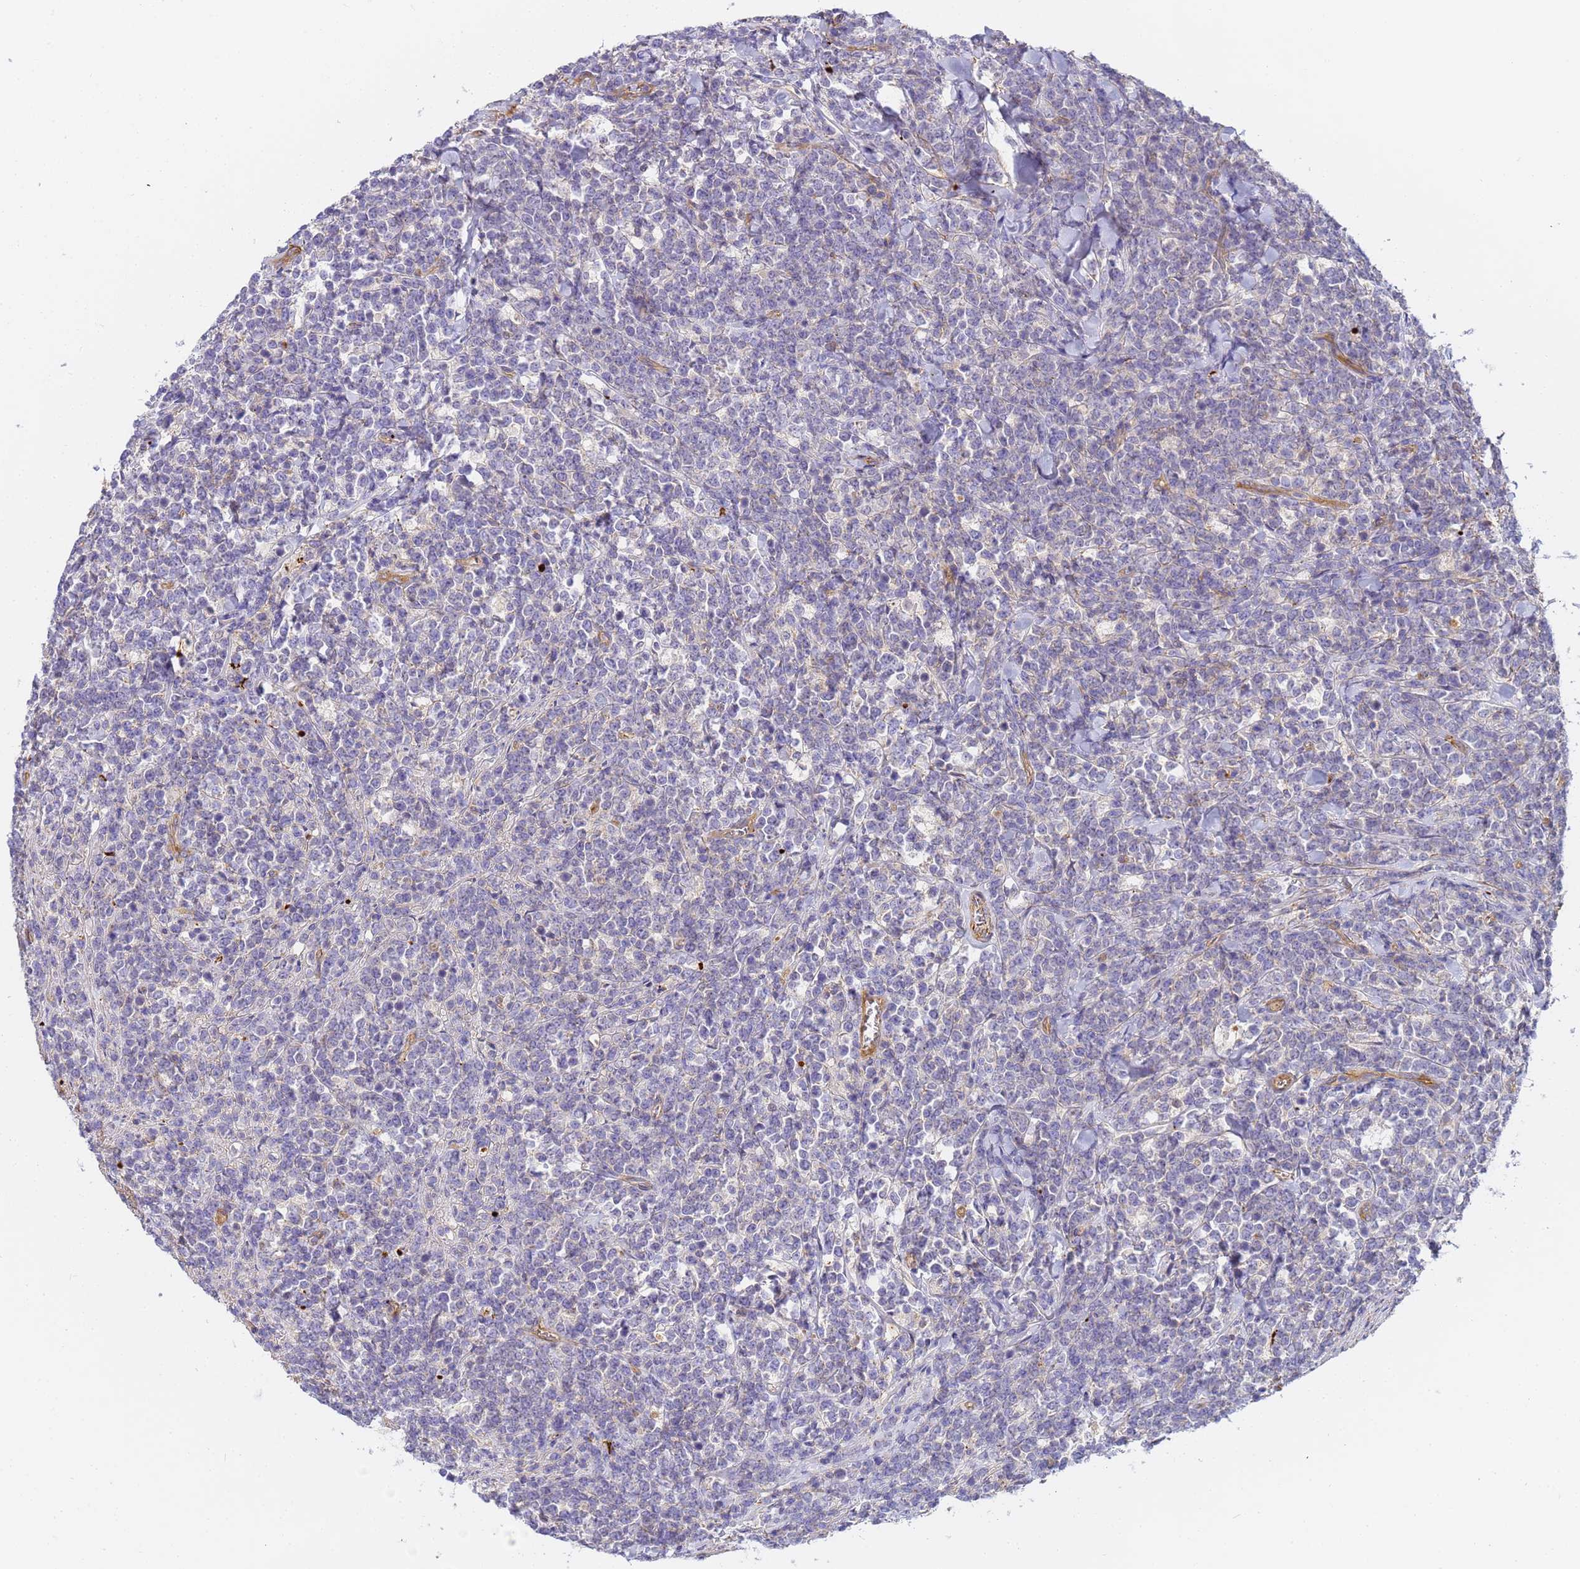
{"staining": {"intensity": "negative", "quantity": "none", "location": "none"}, "tissue": "lymphoma", "cell_type": "Tumor cells", "image_type": "cancer", "snomed": [{"axis": "morphology", "description": "Malignant lymphoma, non-Hodgkin's type, High grade"}, {"axis": "topography", "description": "Small intestine"}], "caption": "Immunohistochemical staining of malignant lymphoma, non-Hodgkin's type (high-grade) displays no significant positivity in tumor cells.", "gene": "MYL12A", "patient": {"sex": "male", "age": 8}}